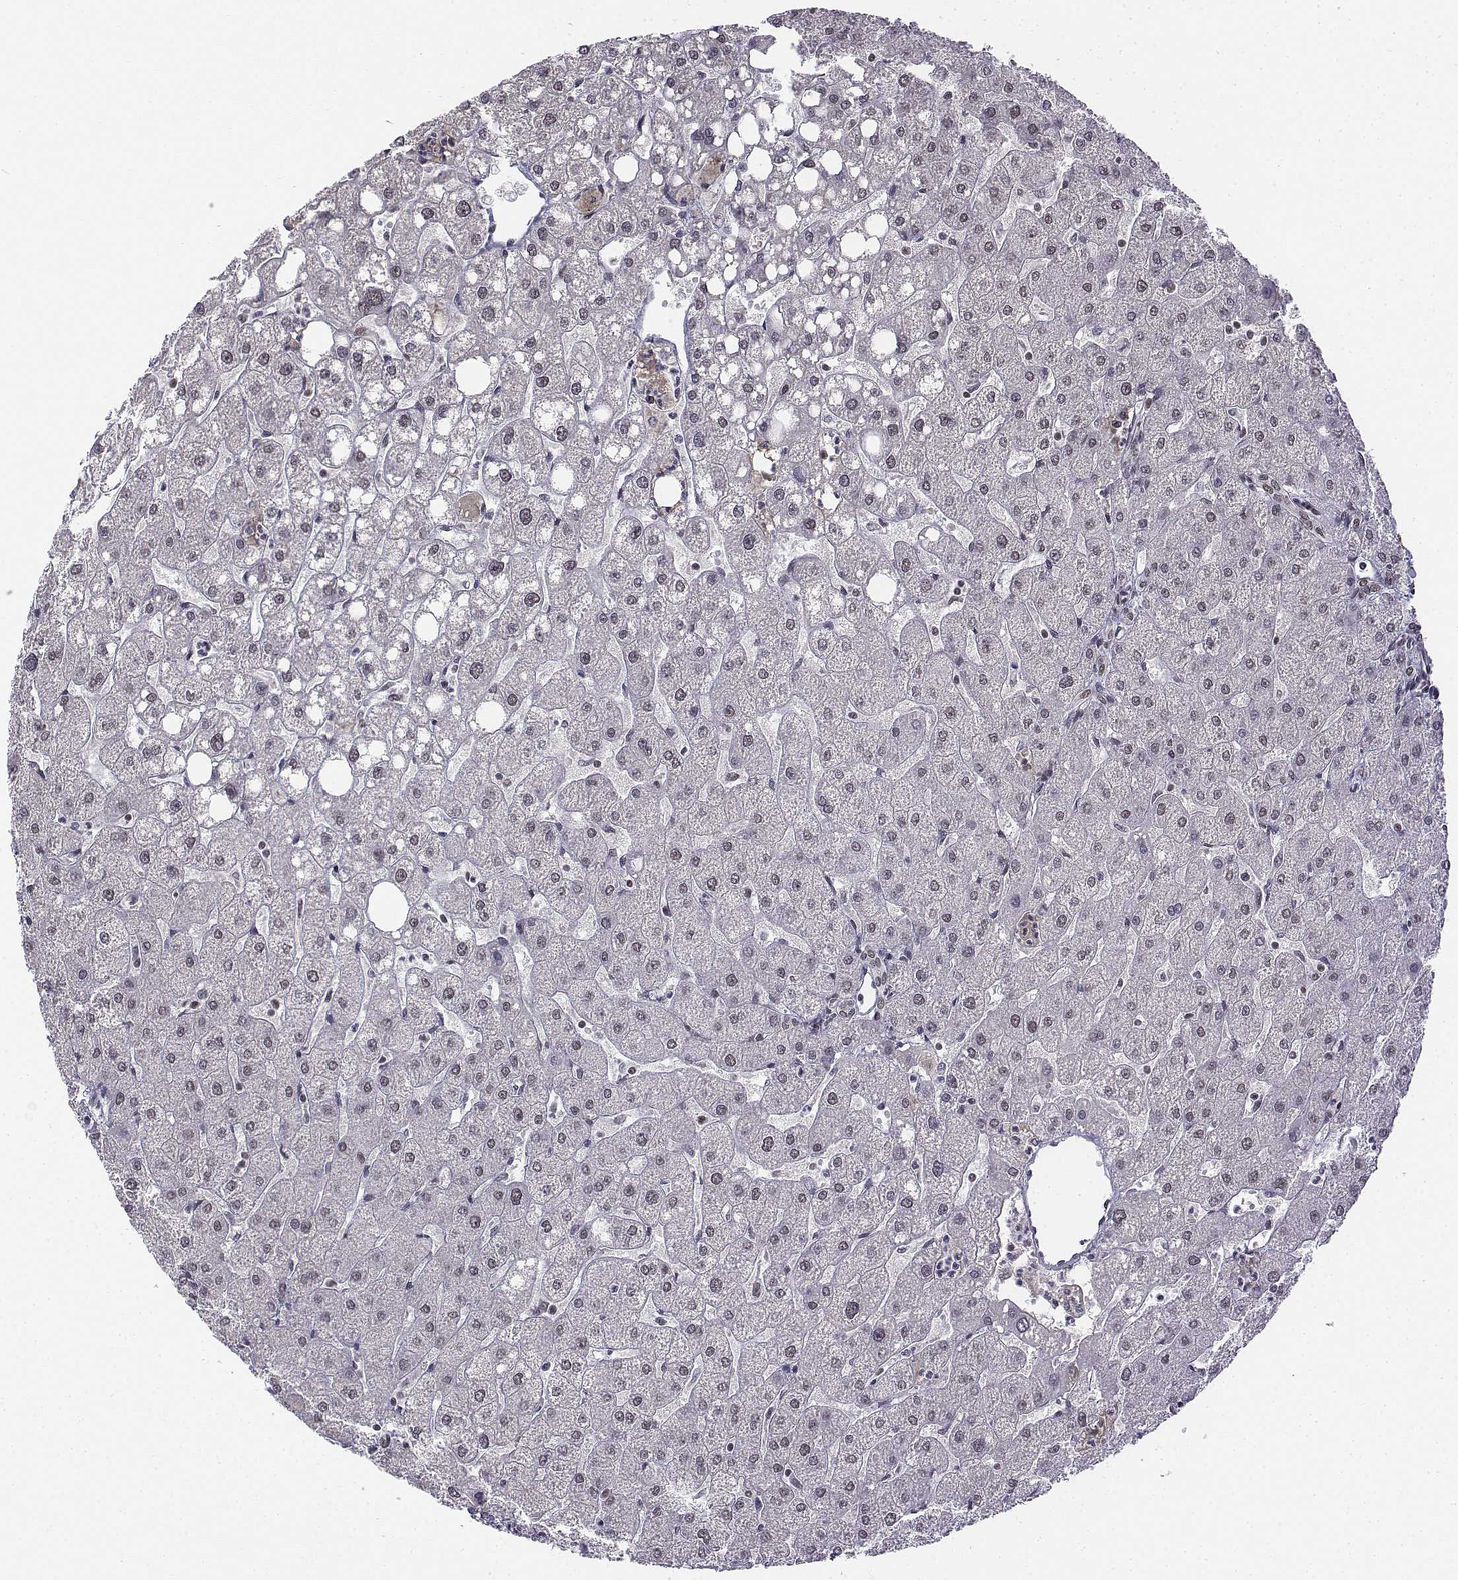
{"staining": {"intensity": "negative", "quantity": "none", "location": "none"}, "tissue": "liver", "cell_type": "Cholangiocytes", "image_type": "normal", "snomed": [{"axis": "morphology", "description": "Normal tissue, NOS"}, {"axis": "topography", "description": "Liver"}], "caption": "Immunohistochemical staining of normal liver reveals no significant expression in cholangiocytes.", "gene": "SETD1A", "patient": {"sex": "male", "age": 67}}